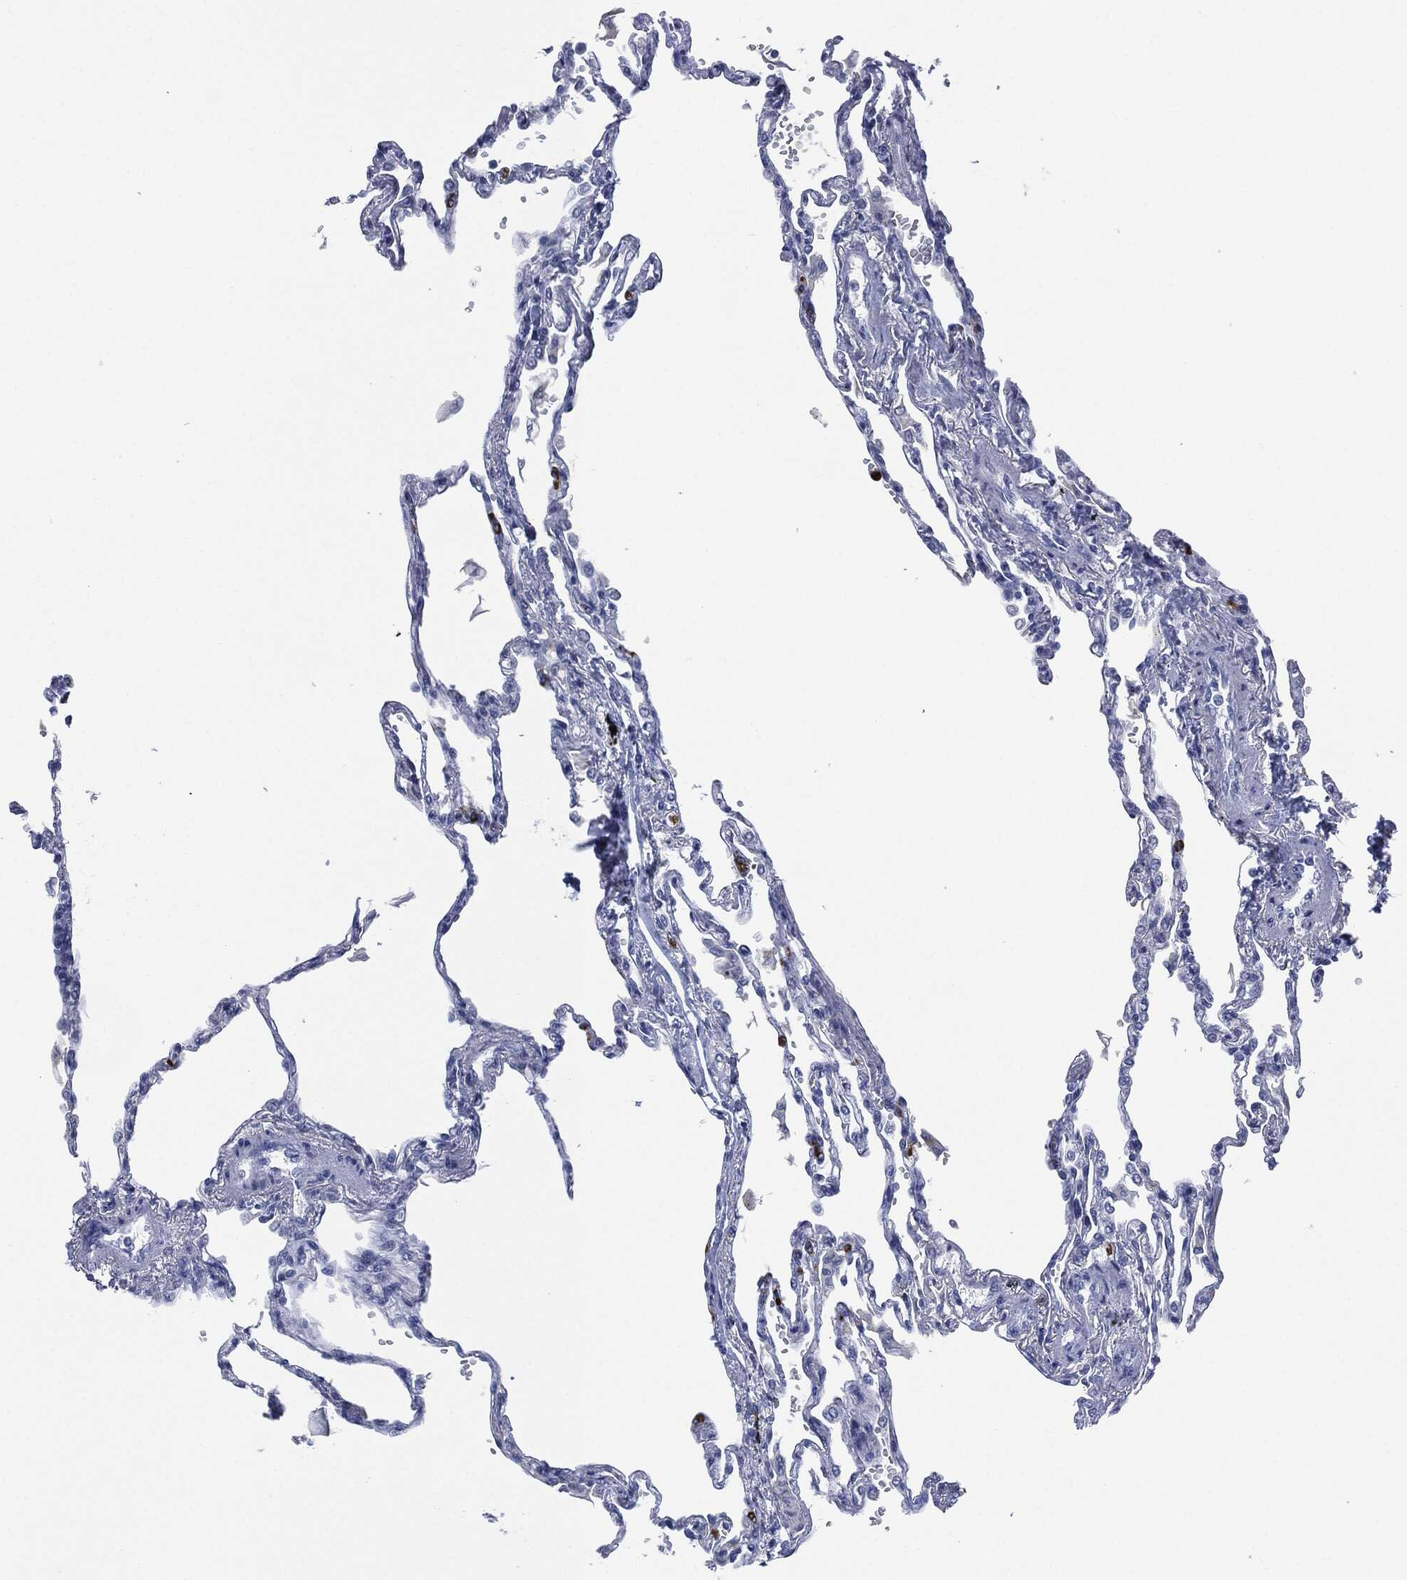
{"staining": {"intensity": "negative", "quantity": "none", "location": "none"}, "tissue": "lung", "cell_type": "Alveolar cells", "image_type": "normal", "snomed": [{"axis": "morphology", "description": "Normal tissue, NOS"}, {"axis": "topography", "description": "Lung"}], "caption": "Alveolar cells show no significant protein positivity in unremarkable lung.", "gene": "CEACAM8", "patient": {"sex": "male", "age": 78}}